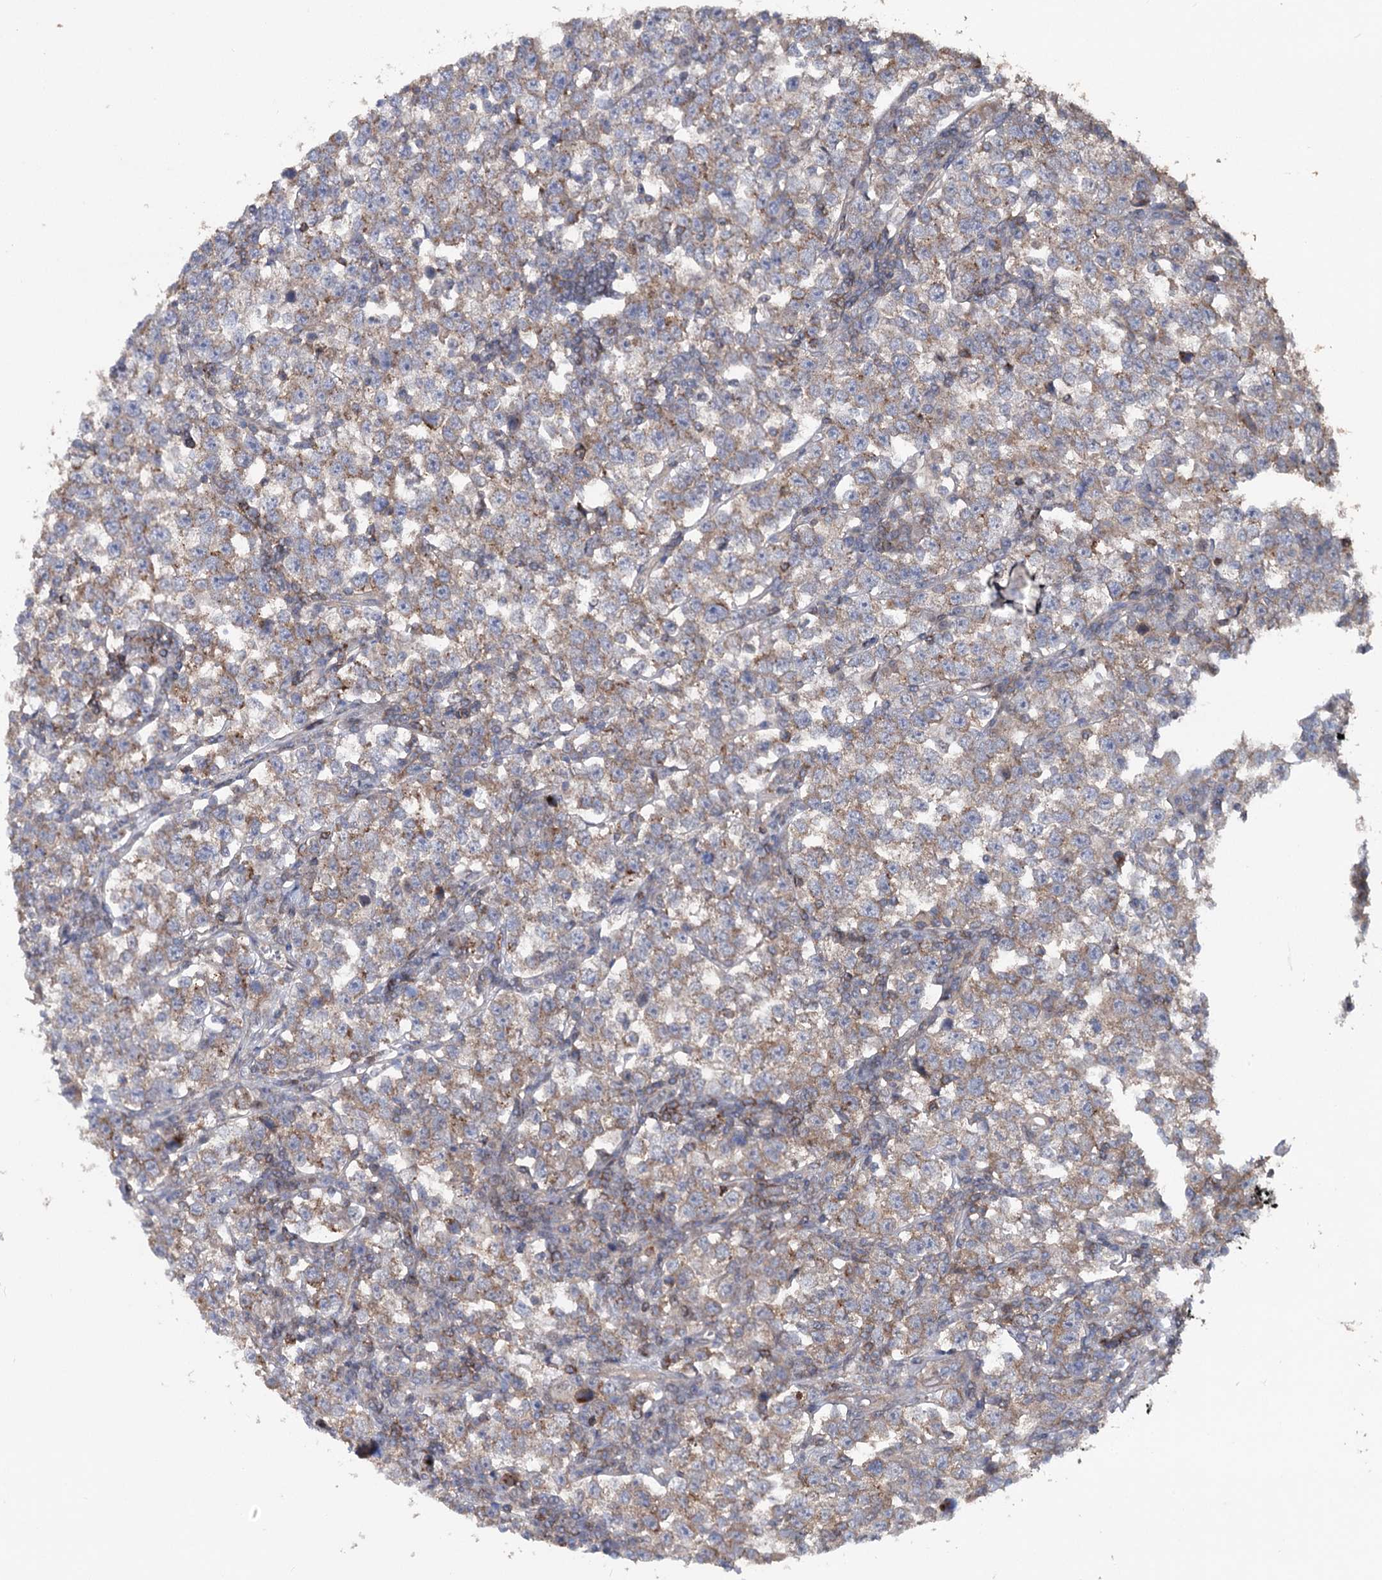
{"staining": {"intensity": "weak", "quantity": ">75%", "location": "cytoplasmic/membranous"}, "tissue": "testis cancer", "cell_type": "Tumor cells", "image_type": "cancer", "snomed": [{"axis": "morphology", "description": "Normal tissue, NOS"}, {"axis": "morphology", "description": "Seminoma, NOS"}, {"axis": "topography", "description": "Testis"}], "caption": "Immunohistochemistry (IHC) (DAB) staining of human testis cancer (seminoma) reveals weak cytoplasmic/membranous protein staining in approximately >75% of tumor cells.", "gene": "STX6", "patient": {"sex": "male", "age": 43}}